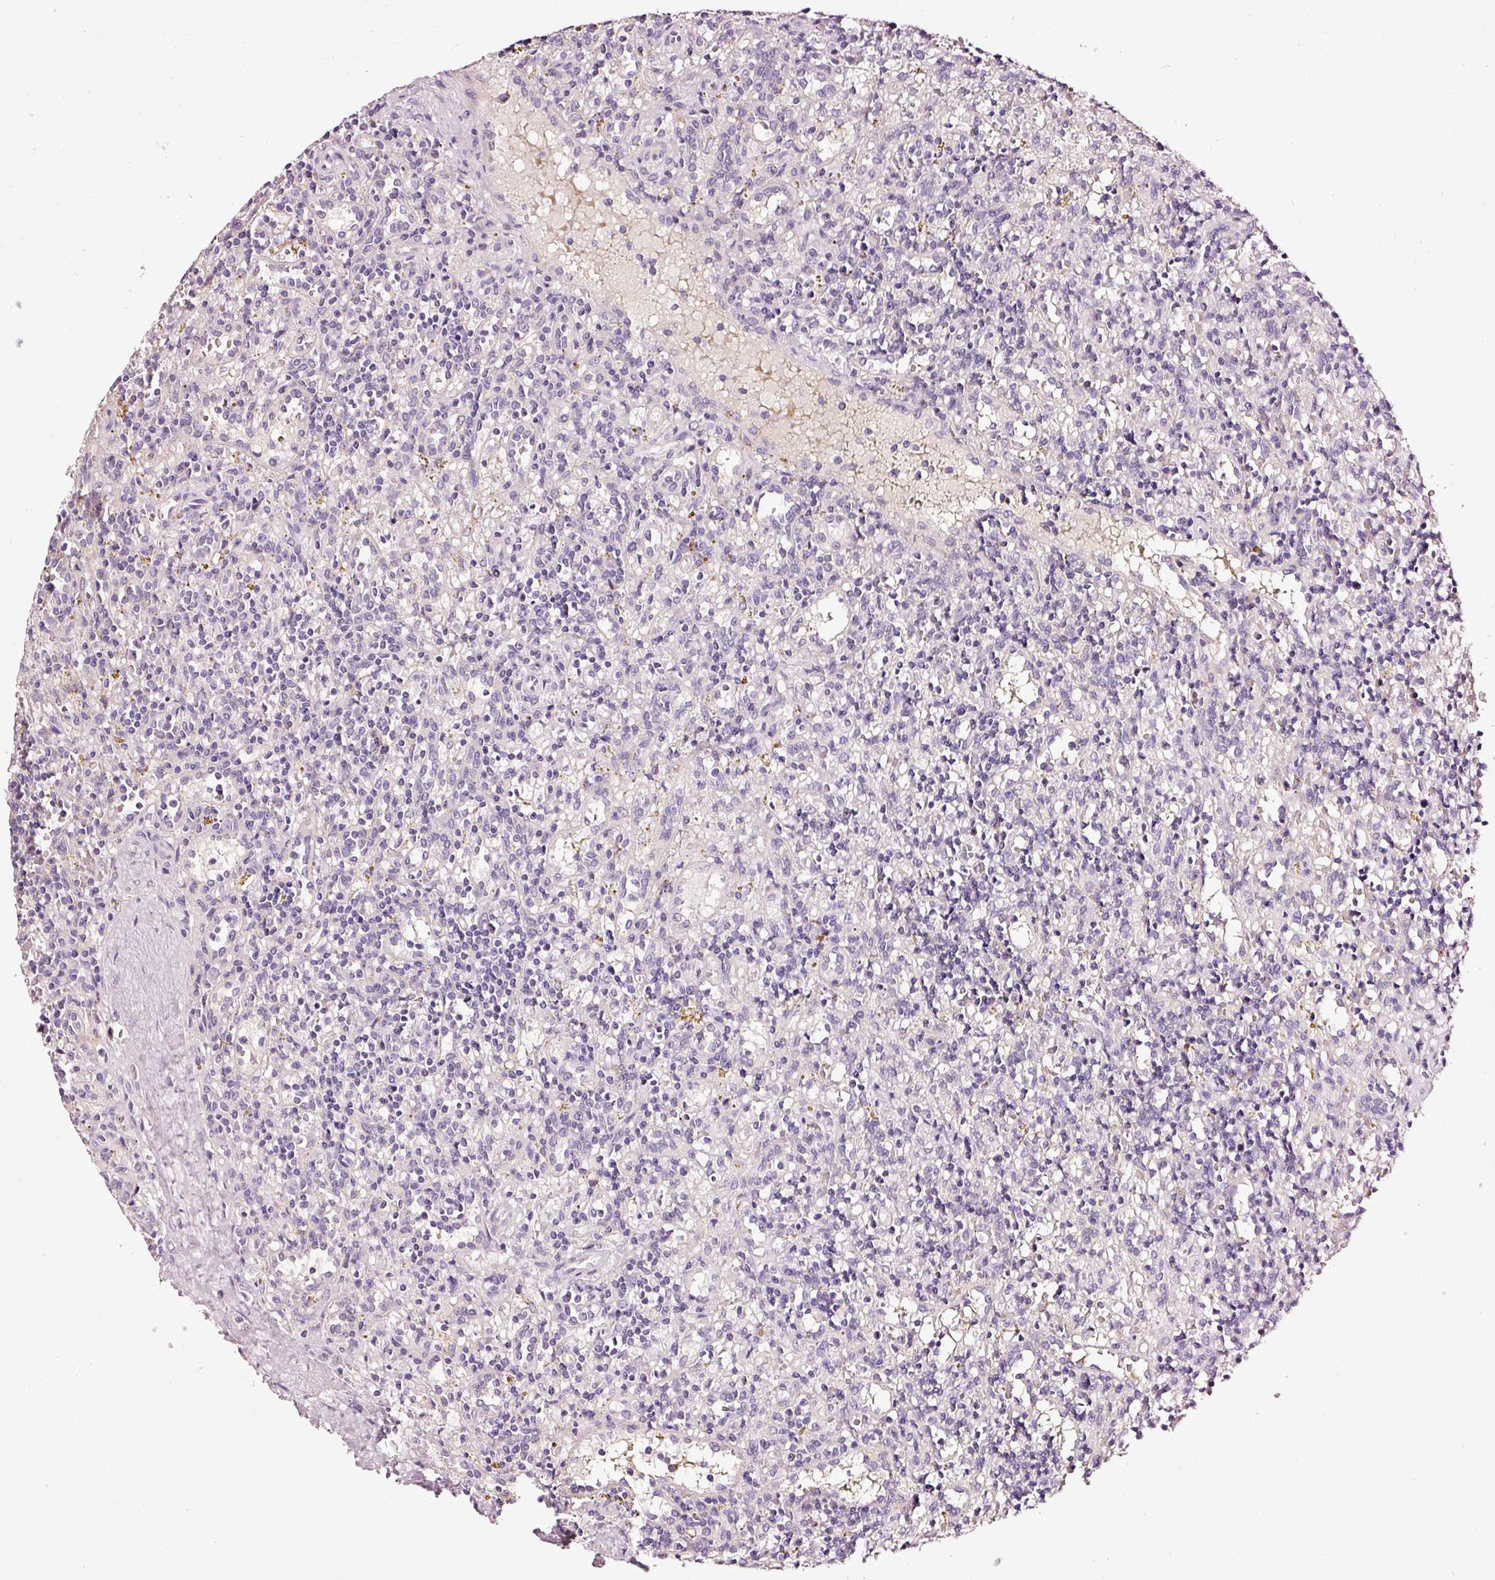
{"staining": {"intensity": "negative", "quantity": "none", "location": "none"}, "tissue": "lymphoma", "cell_type": "Tumor cells", "image_type": "cancer", "snomed": [{"axis": "morphology", "description": "Malignant lymphoma, non-Hodgkin's type, Low grade"}, {"axis": "topography", "description": "Spleen"}], "caption": "DAB (3,3'-diaminobenzidine) immunohistochemical staining of human lymphoma demonstrates no significant positivity in tumor cells.", "gene": "UTP14A", "patient": {"sex": "male", "age": 67}}